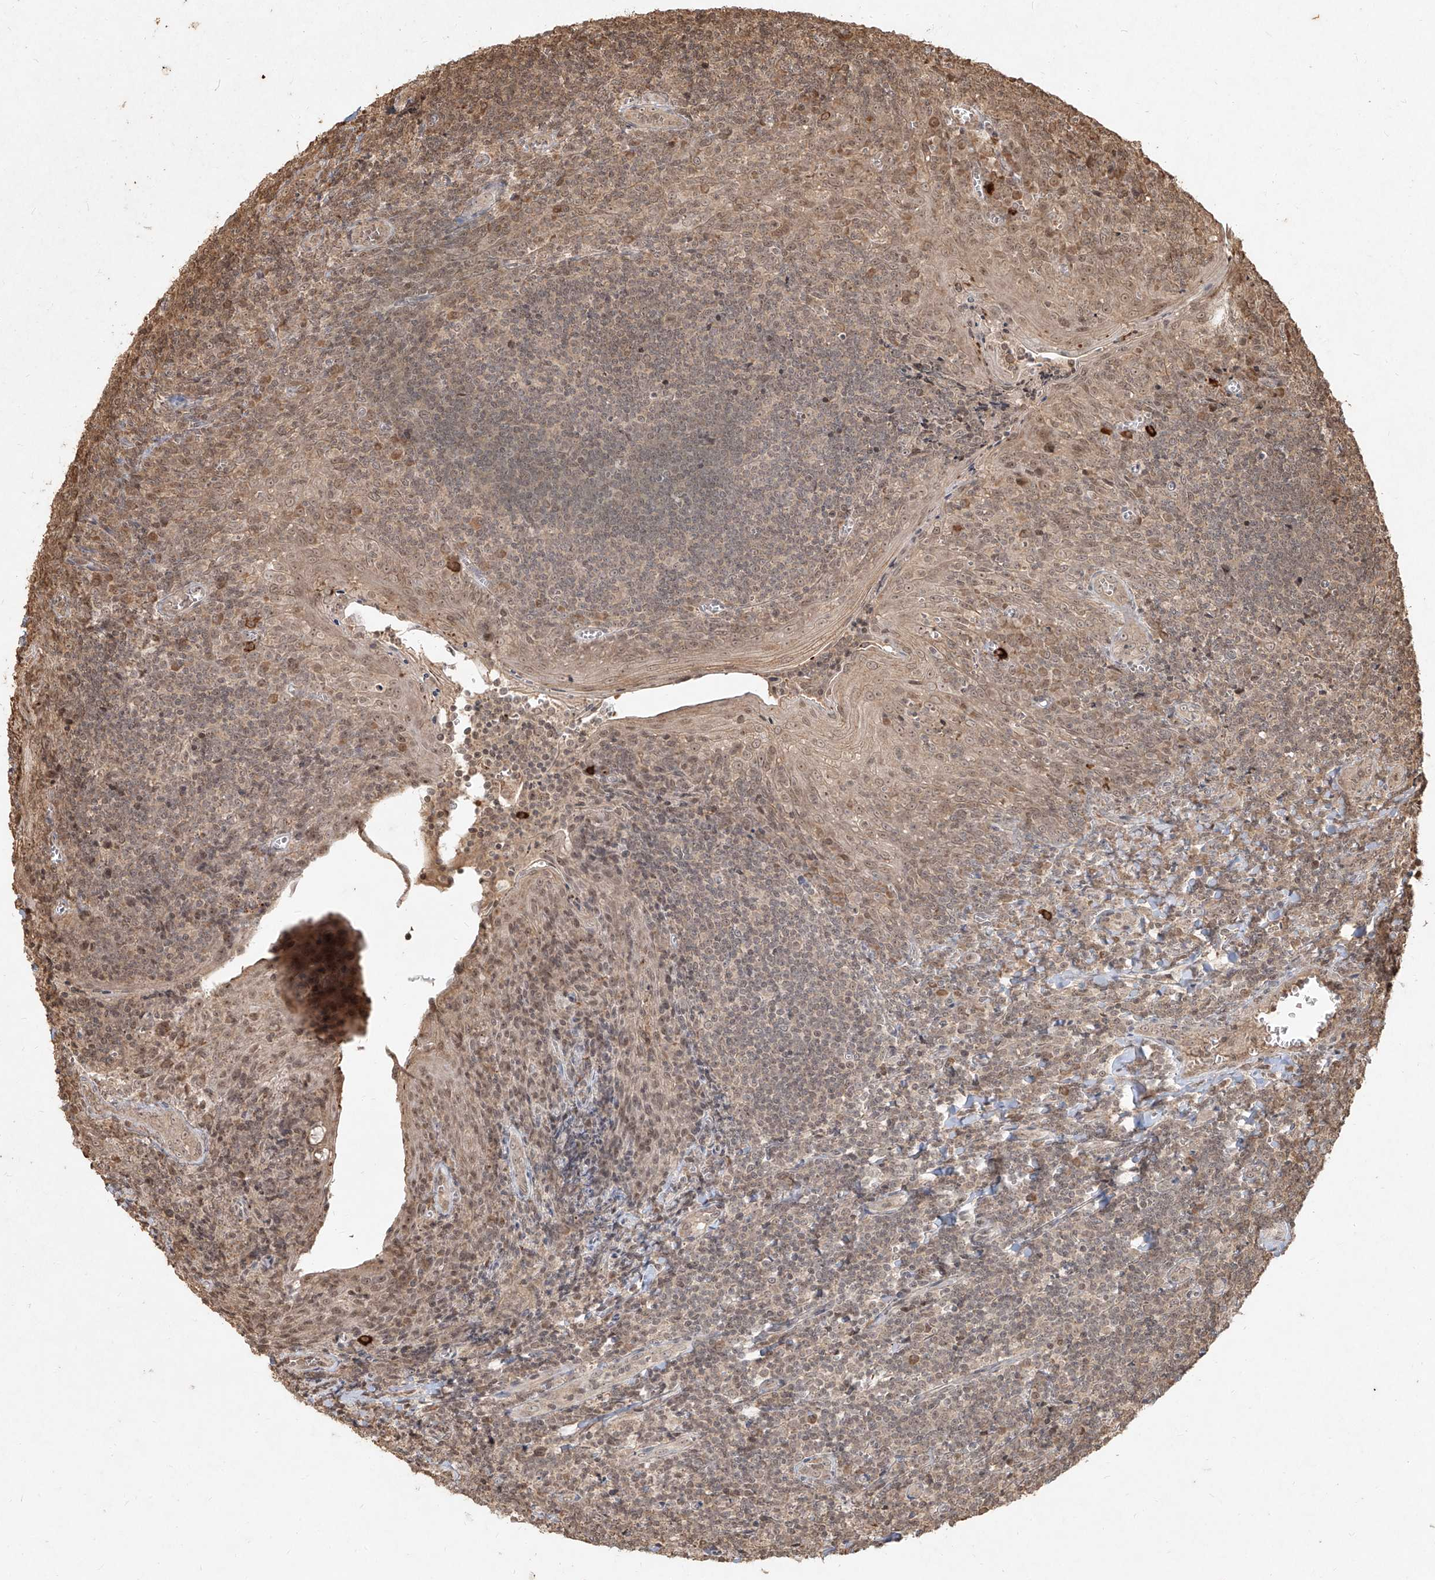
{"staining": {"intensity": "weak", "quantity": ">75%", "location": "cytoplasmic/membranous,nuclear"}, "tissue": "tonsil", "cell_type": "Germinal center cells", "image_type": "normal", "snomed": [{"axis": "morphology", "description": "Normal tissue, NOS"}, {"axis": "topography", "description": "Tonsil"}], "caption": "About >75% of germinal center cells in unremarkable human tonsil demonstrate weak cytoplasmic/membranous,nuclear protein staining as visualized by brown immunohistochemical staining.", "gene": "UBE2K", "patient": {"sex": "male", "age": 27}}